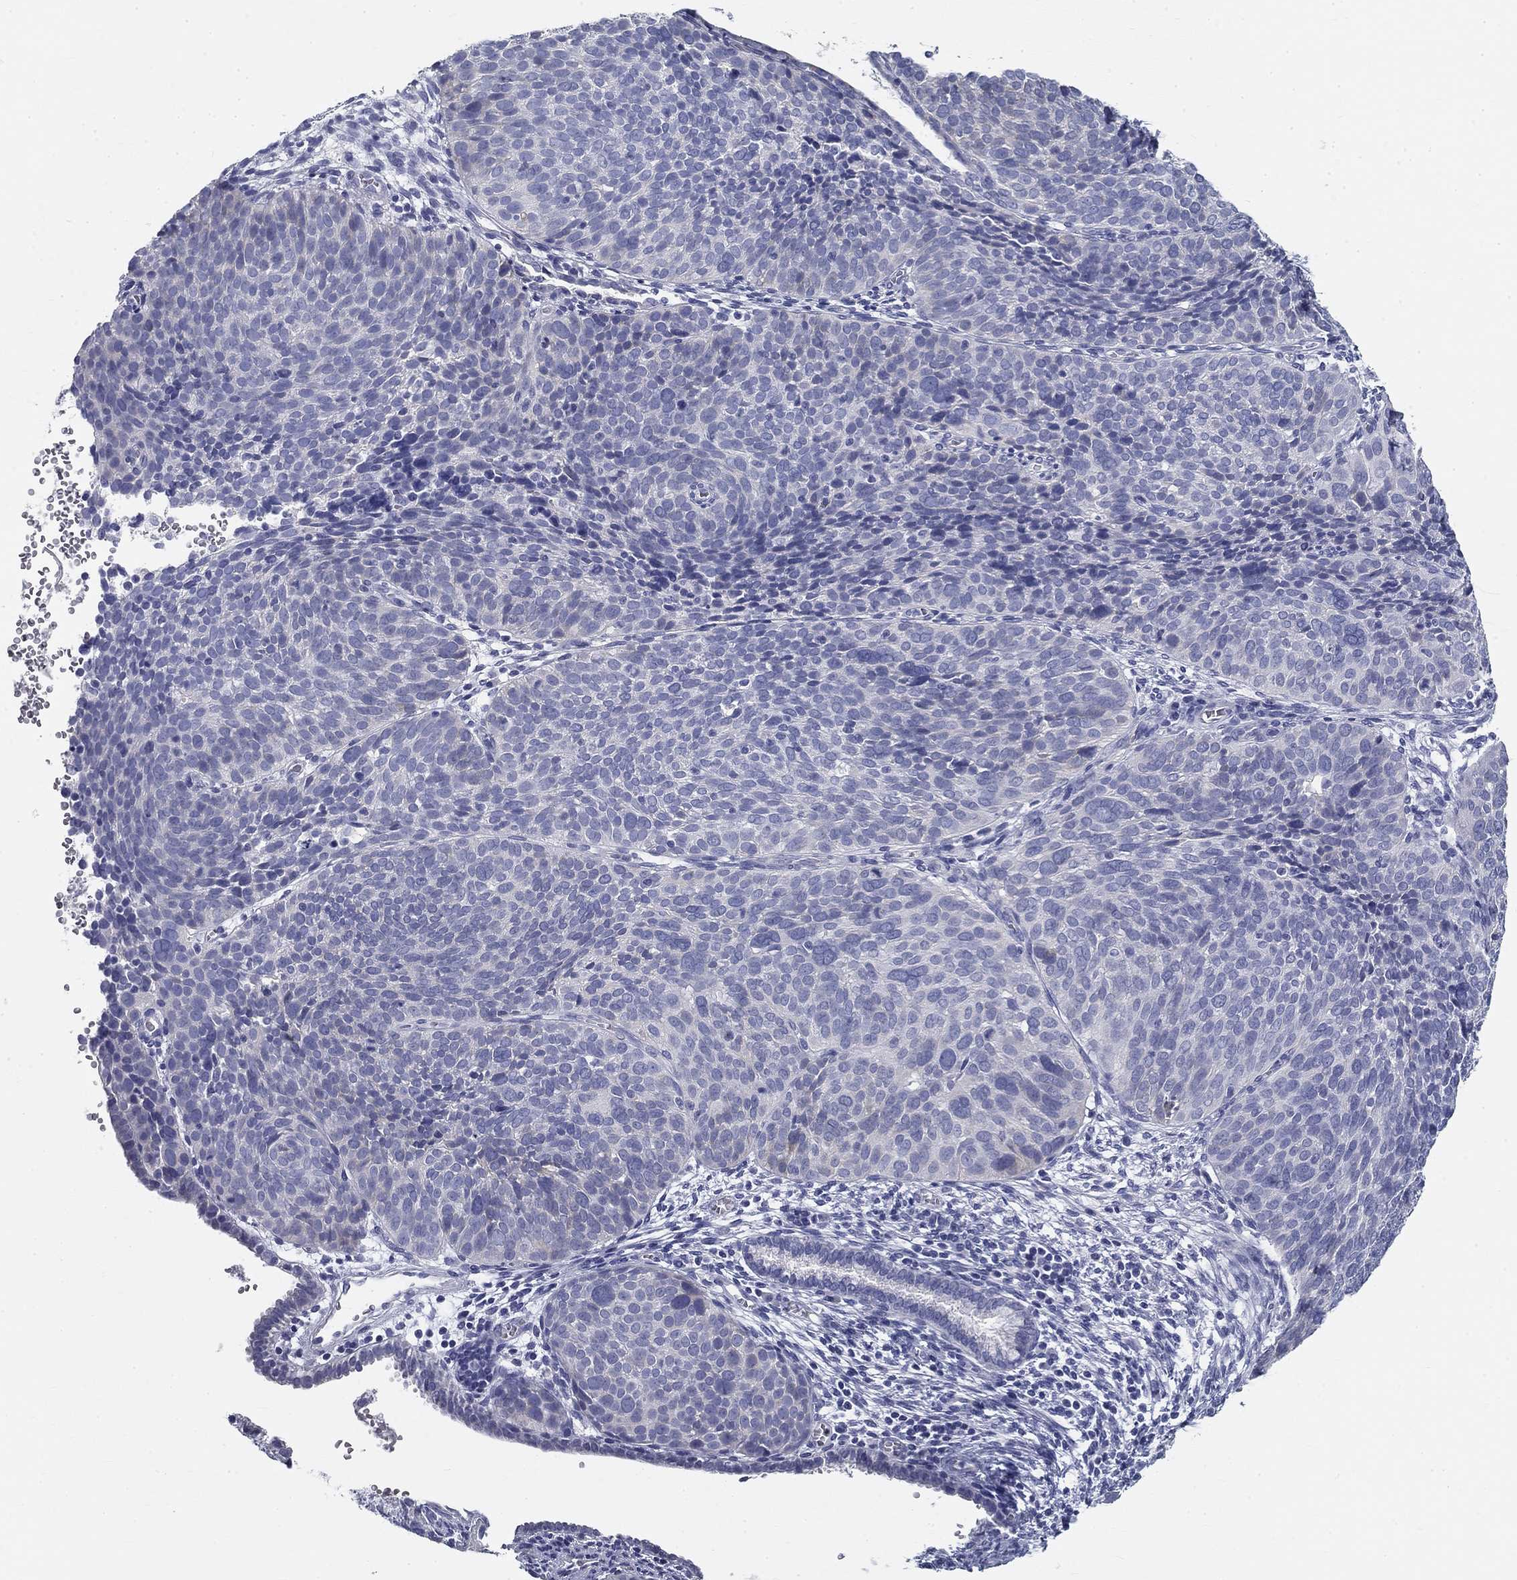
{"staining": {"intensity": "negative", "quantity": "none", "location": "none"}, "tissue": "cervical cancer", "cell_type": "Tumor cells", "image_type": "cancer", "snomed": [{"axis": "morphology", "description": "Squamous cell carcinoma, NOS"}, {"axis": "topography", "description": "Cervix"}], "caption": "The micrograph demonstrates no staining of tumor cells in cervical squamous cell carcinoma. (DAB immunohistochemistry, high magnification).", "gene": "GALNTL5", "patient": {"sex": "female", "age": 39}}